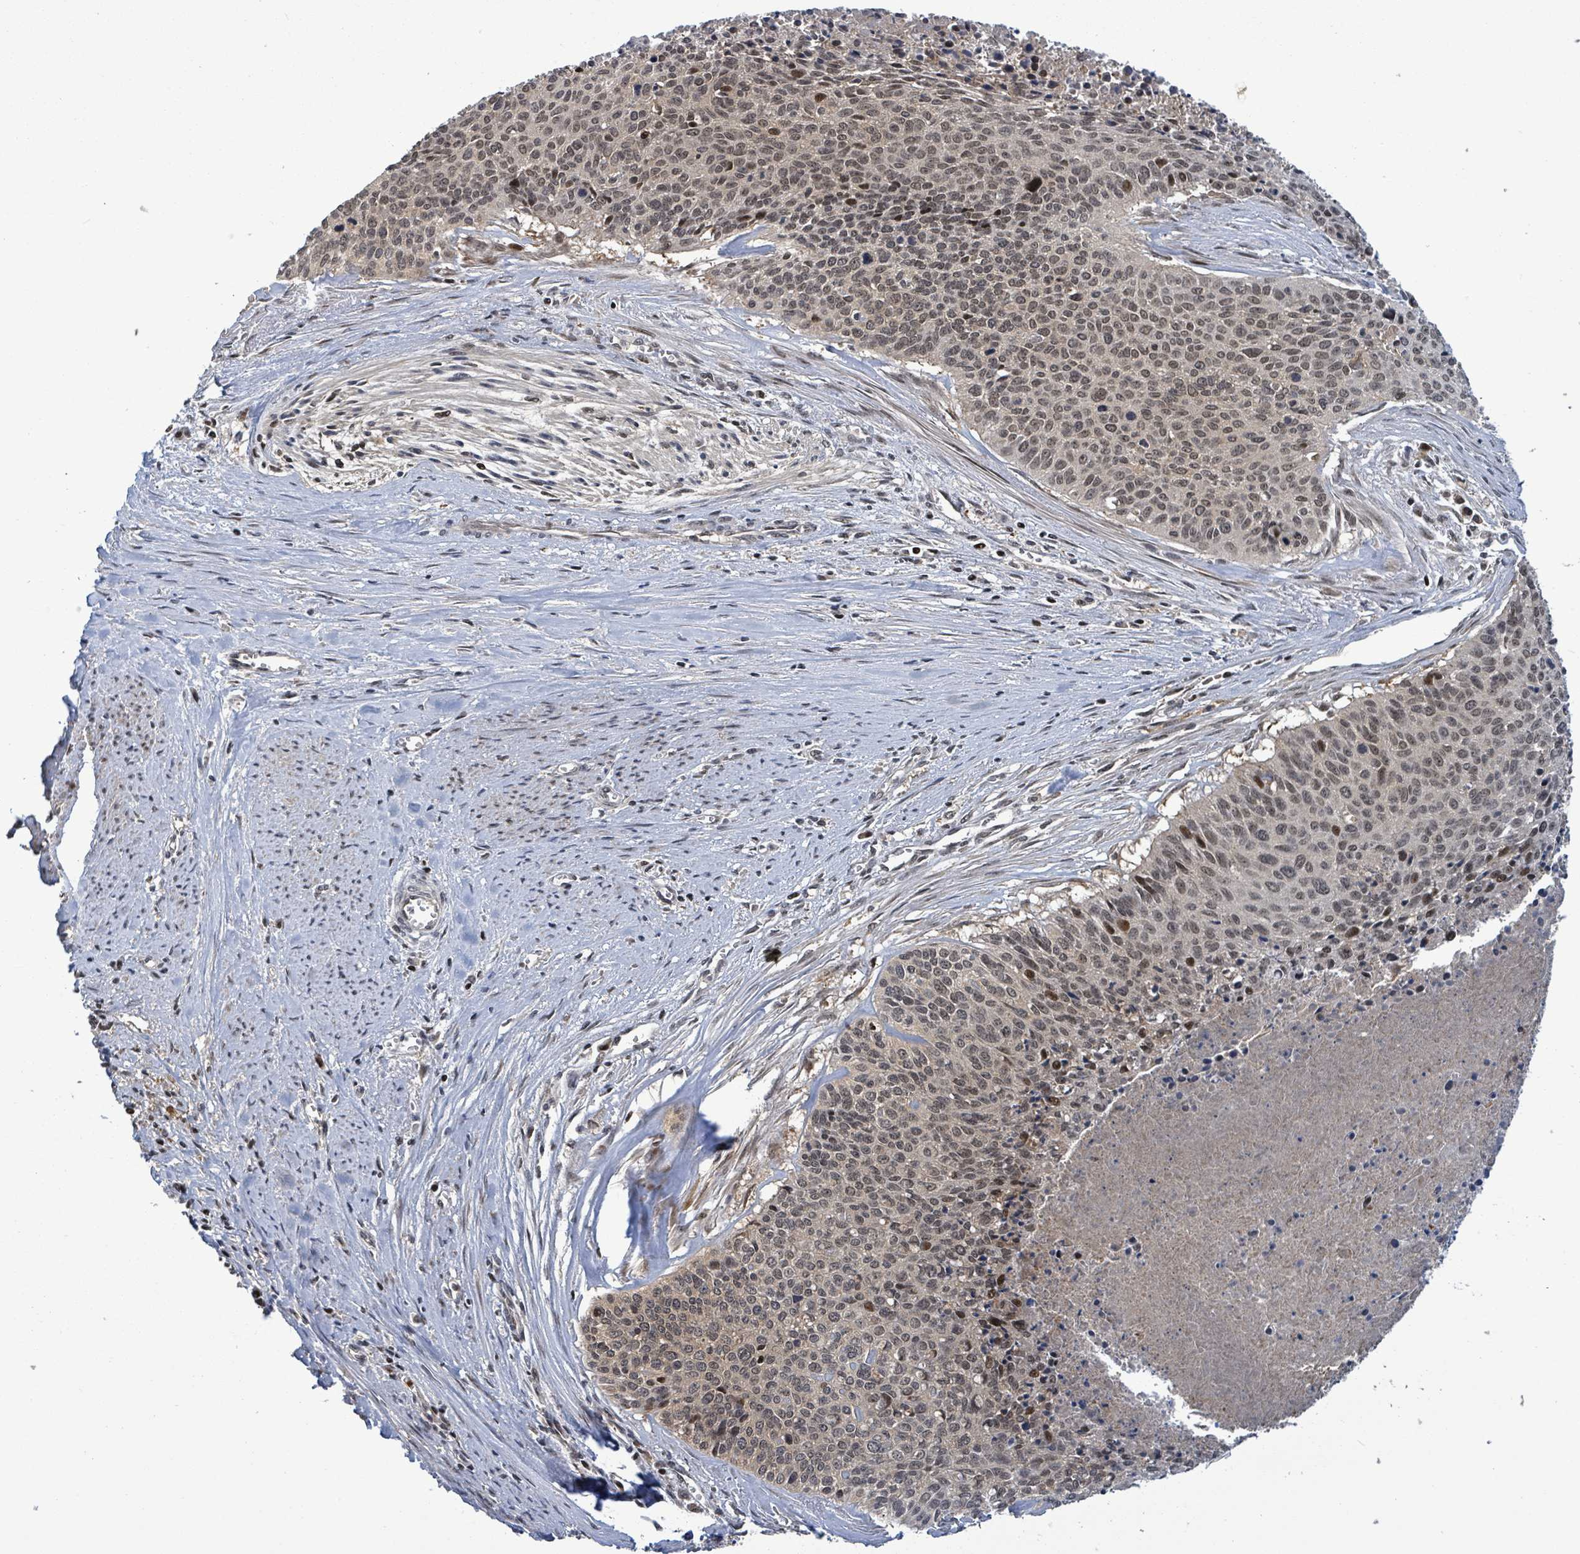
{"staining": {"intensity": "moderate", "quantity": ">75%", "location": "nuclear"}, "tissue": "cervical cancer", "cell_type": "Tumor cells", "image_type": "cancer", "snomed": [{"axis": "morphology", "description": "Squamous cell carcinoma, NOS"}, {"axis": "topography", "description": "Cervix"}], "caption": "IHC histopathology image of human squamous cell carcinoma (cervical) stained for a protein (brown), which exhibits medium levels of moderate nuclear positivity in approximately >75% of tumor cells.", "gene": "FBXO6", "patient": {"sex": "female", "age": 55}}